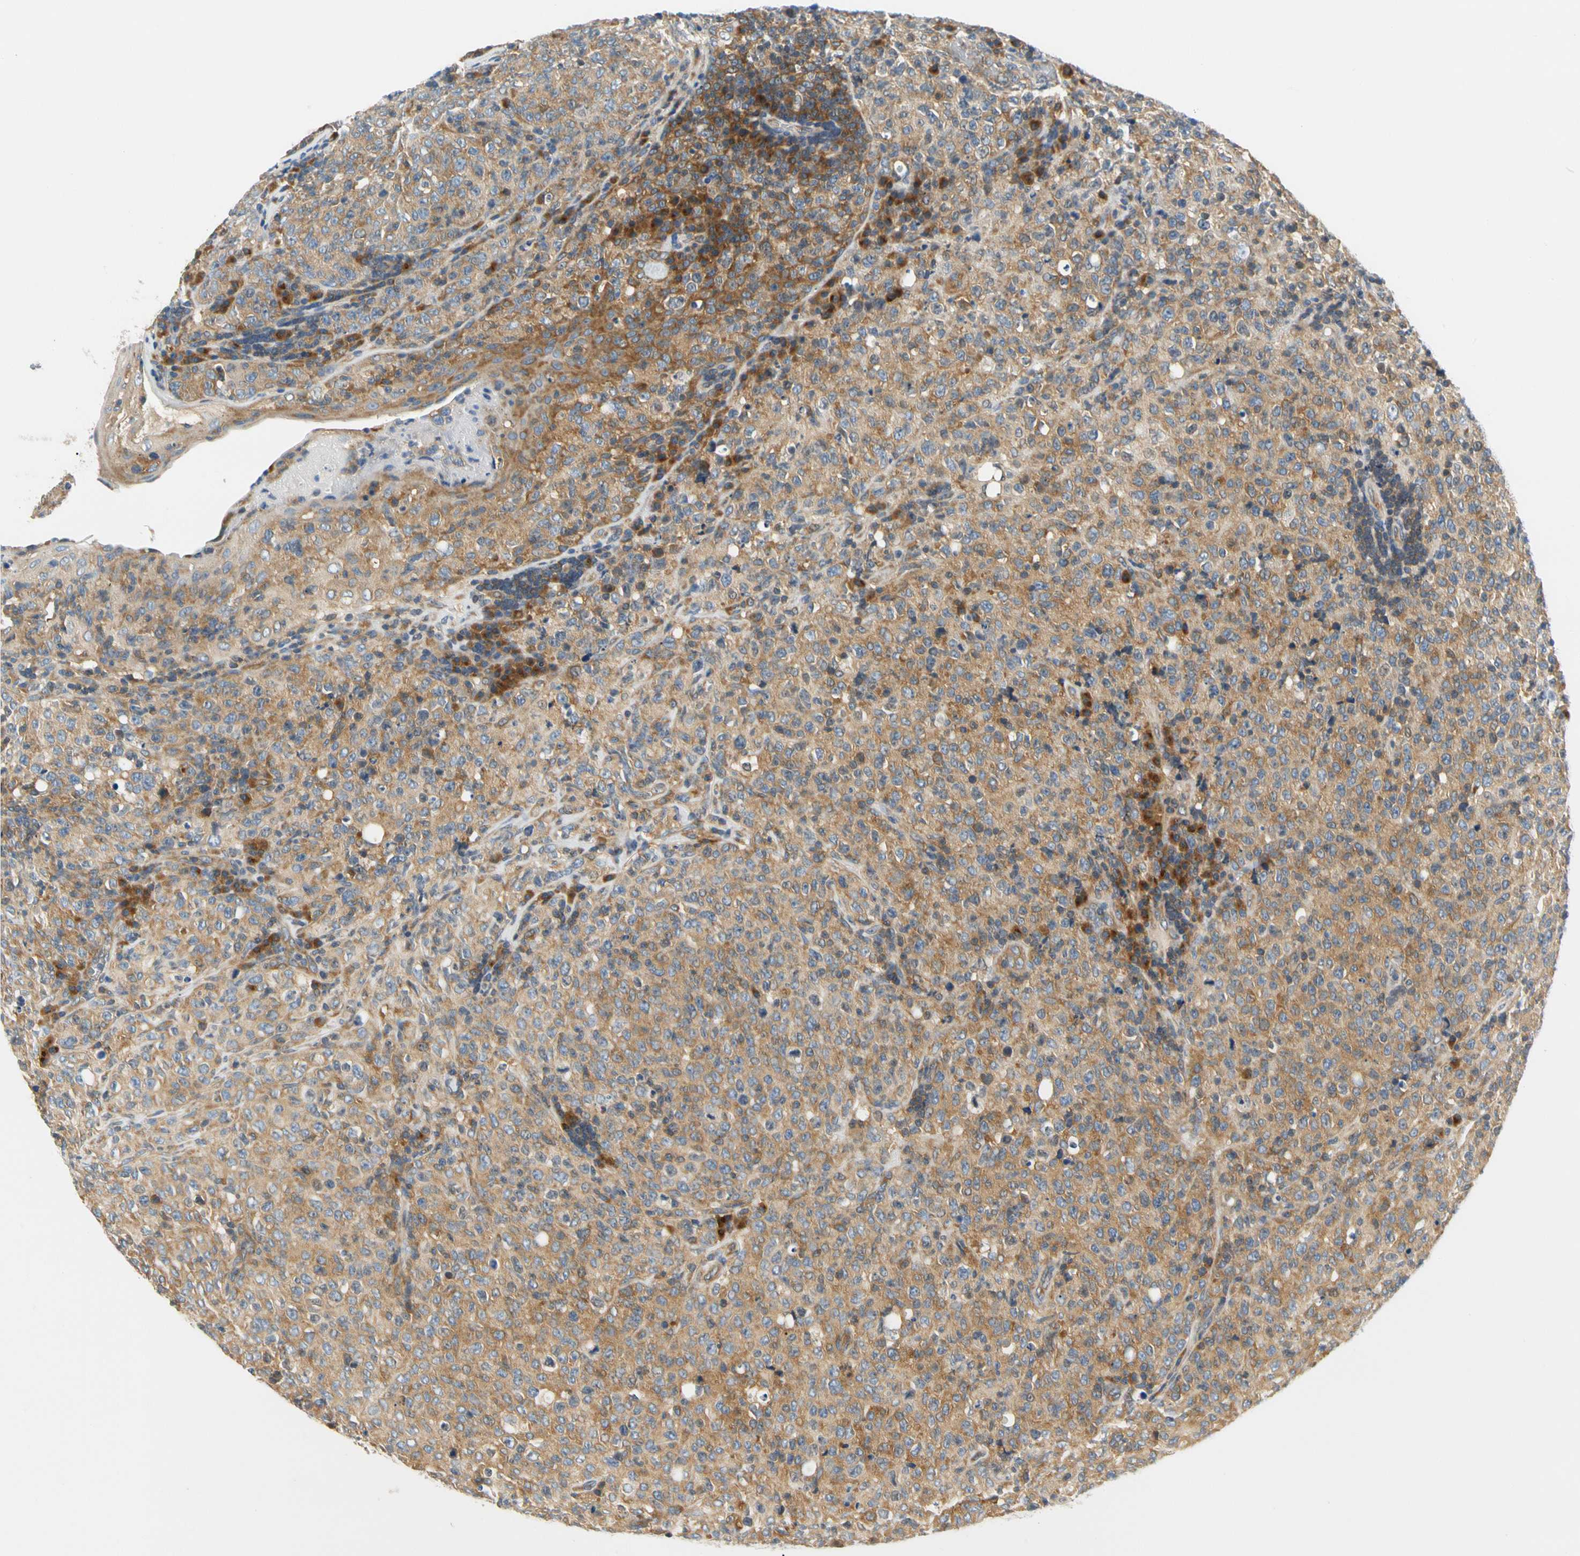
{"staining": {"intensity": "moderate", "quantity": ">75%", "location": "cytoplasmic/membranous"}, "tissue": "lymphoma", "cell_type": "Tumor cells", "image_type": "cancer", "snomed": [{"axis": "morphology", "description": "Malignant lymphoma, non-Hodgkin's type, High grade"}, {"axis": "topography", "description": "Tonsil"}], "caption": "Tumor cells reveal moderate cytoplasmic/membranous expression in about >75% of cells in lymphoma.", "gene": "LRRC47", "patient": {"sex": "female", "age": 36}}